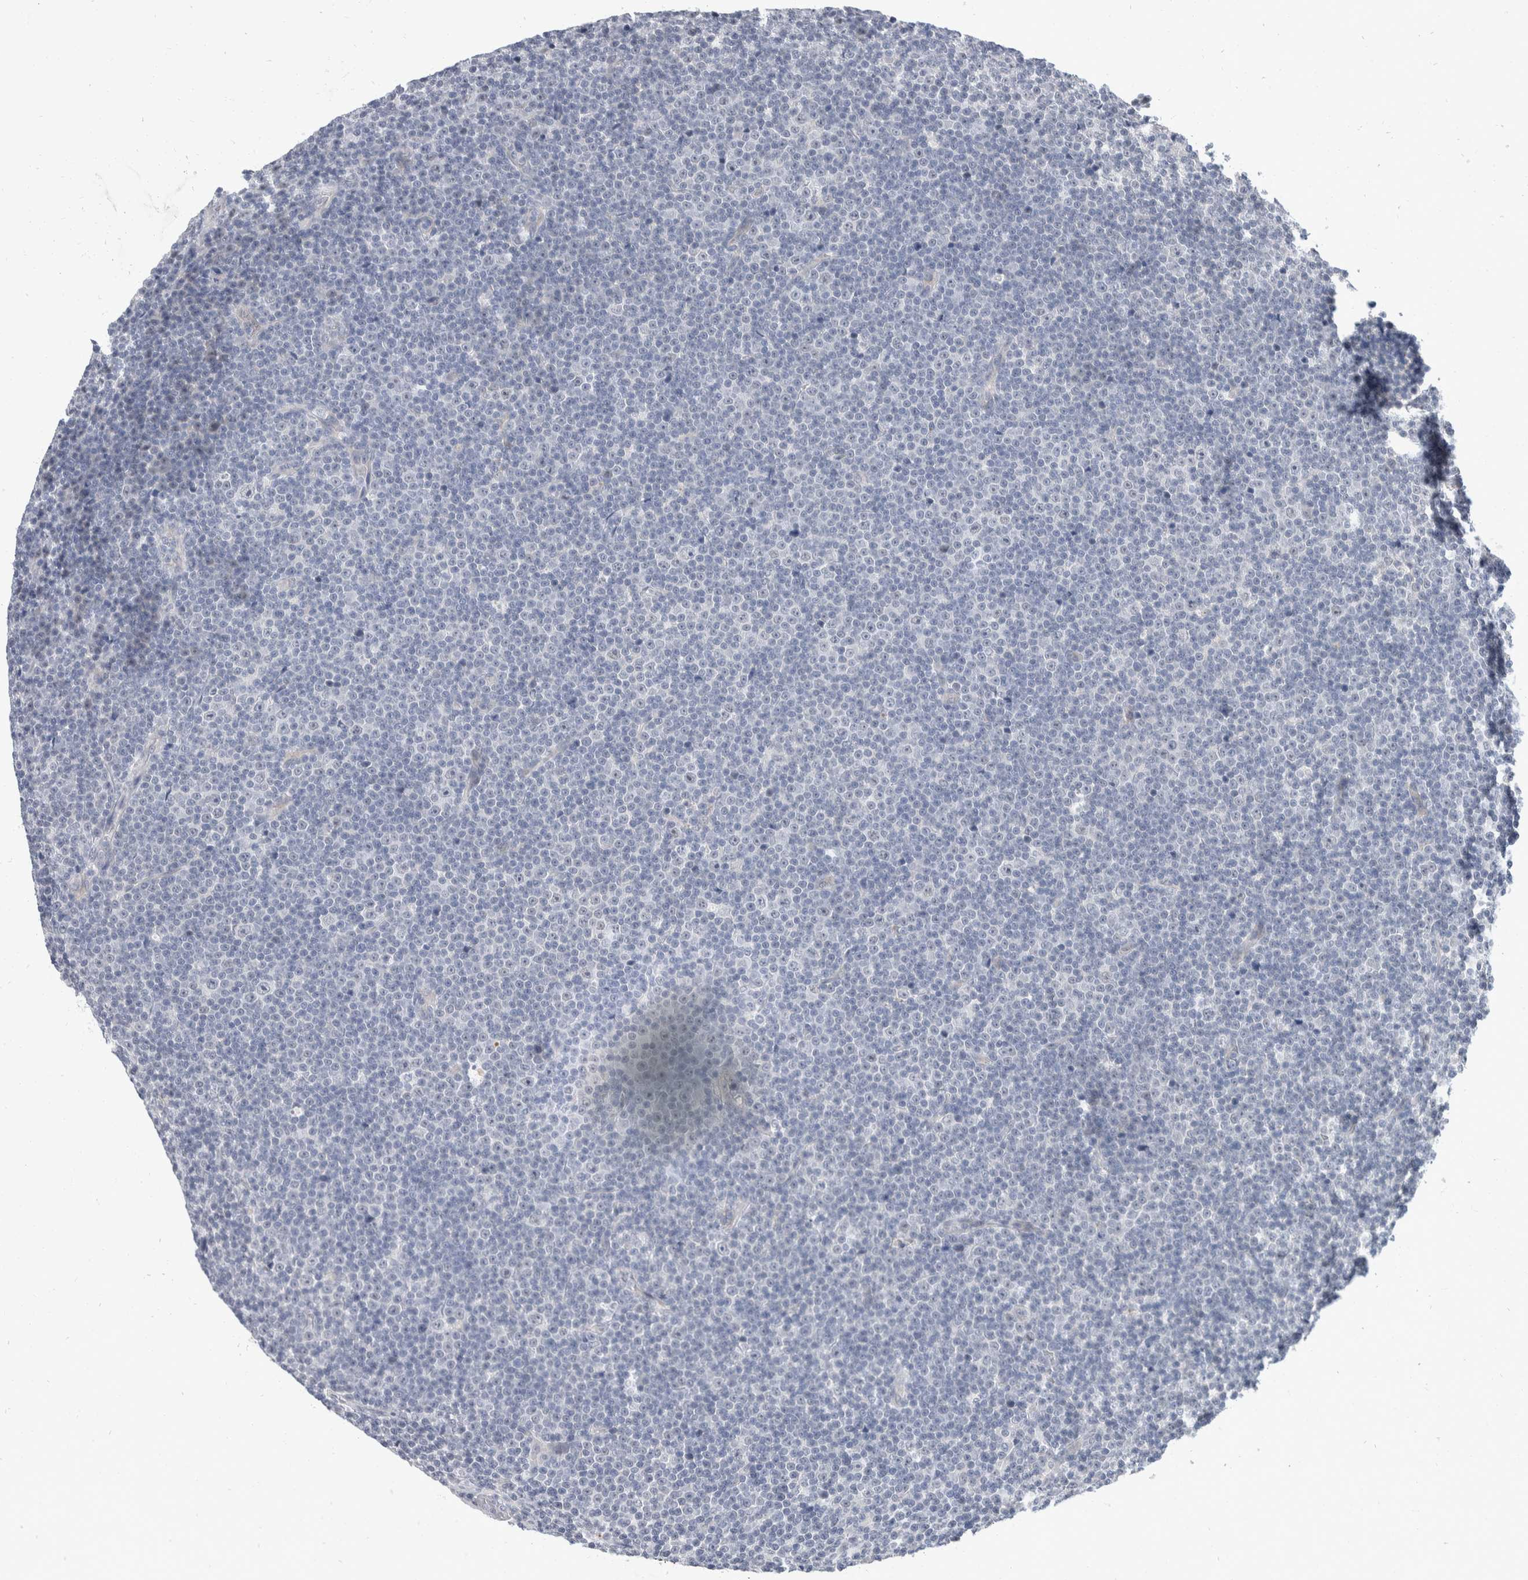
{"staining": {"intensity": "negative", "quantity": "none", "location": "none"}, "tissue": "lymphoma", "cell_type": "Tumor cells", "image_type": "cancer", "snomed": [{"axis": "morphology", "description": "Malignant lymphoma, non-Hodgkin's type, Low grade"}, {"axis": "topography", "description": "Lymph node"}], "caption": "Tumor cells are negative for brown protein staining in low-grade malignant lymphoma, non-Hodgkin's type.", "gene": "CATSPERD", "patient": {"sex": "female", "age": 67}}